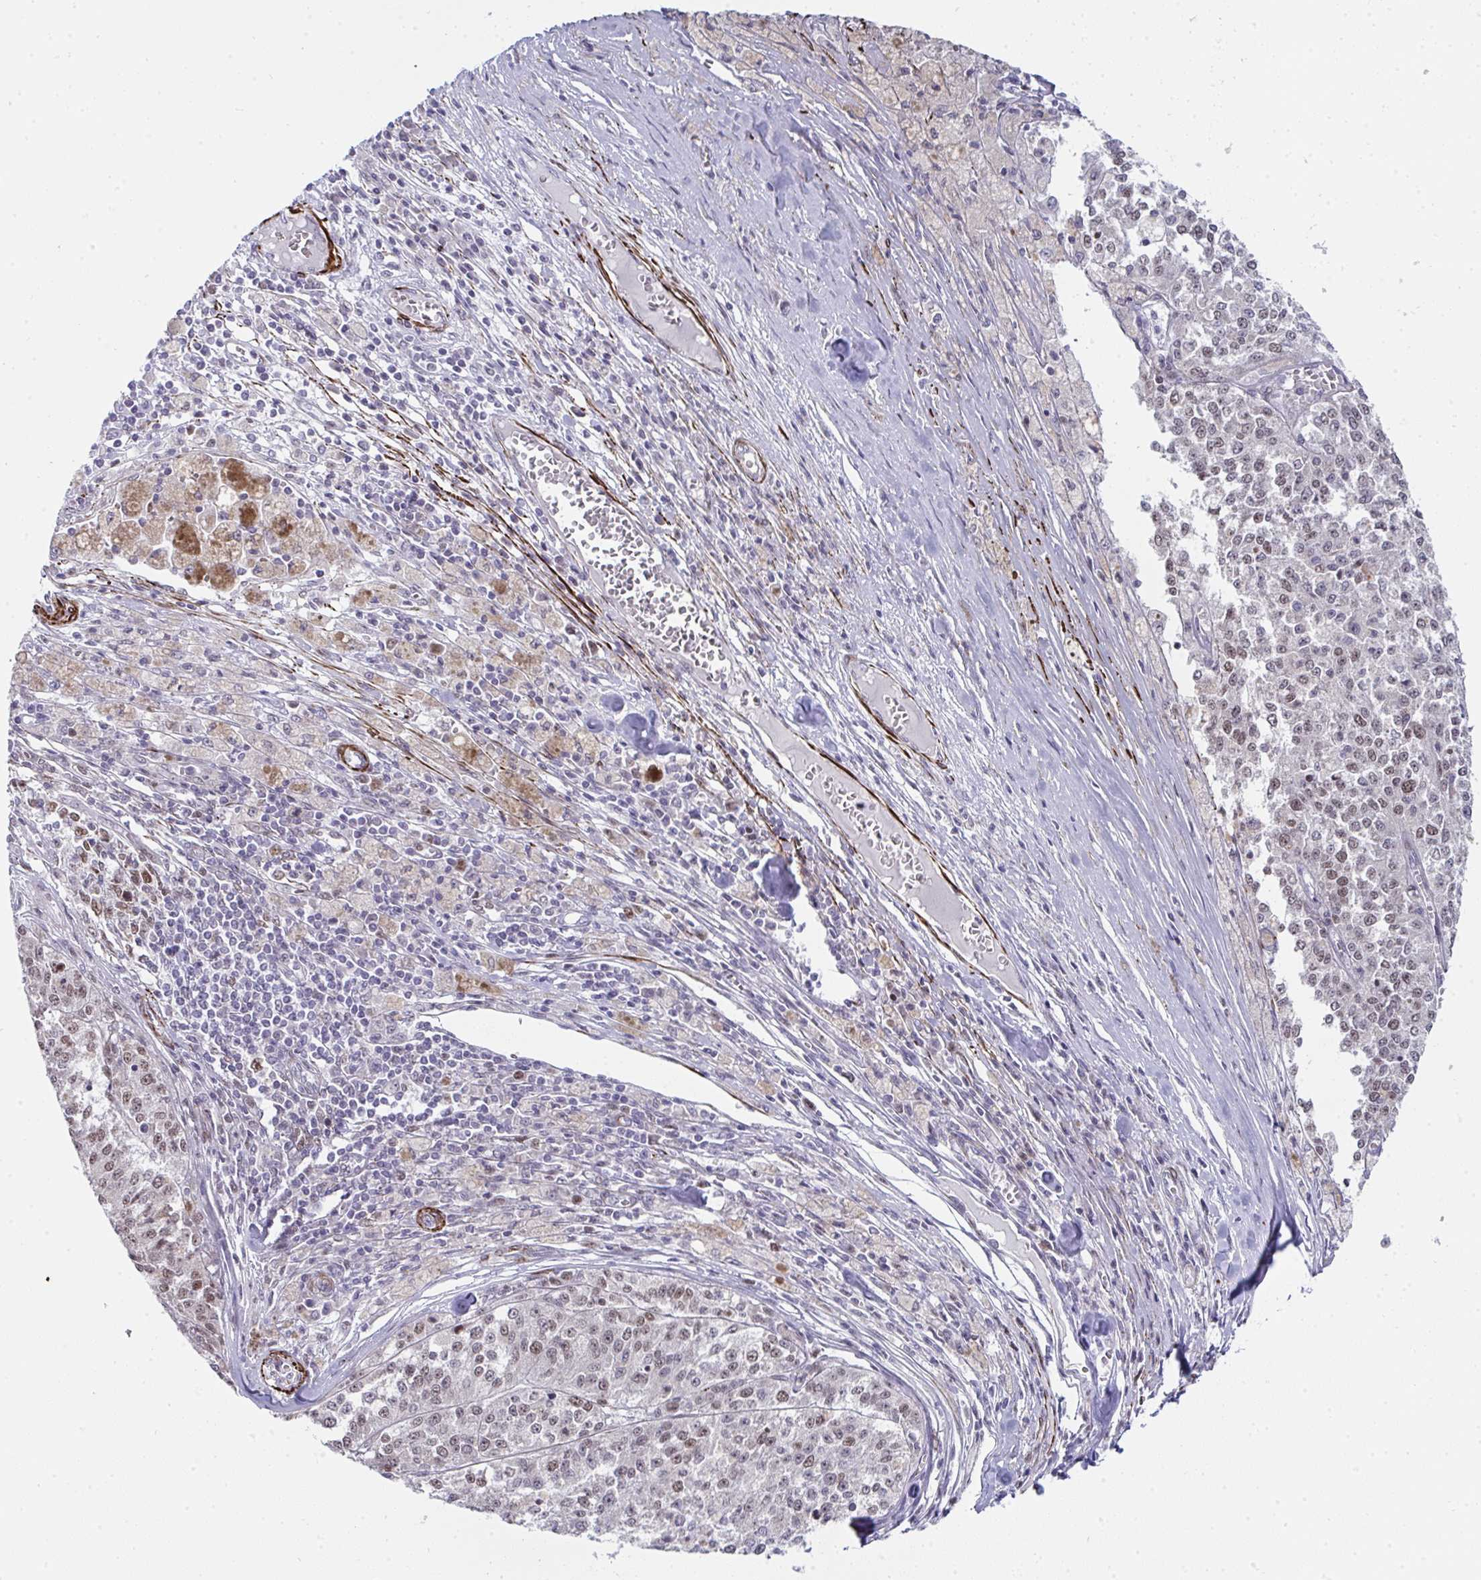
{"staining": {"intensity": "weak", "quantity": "<25%", "location": "nuclear"}, "tissue": "melanoma", "cell_type": "Tumor cells", "image_type": "cancer", "snomed": [{"axis": "morphology", "description": "Malignant melanoma, Metastatic site"}, {"axis": "topography", "description": "Lymph node"}], "caption": "Histopathology image shows no significant protein staining in tumor cells of malignant melanoma (metastatic site). The staining was performed using DAB (3,3'-diaminobenzidine) to visualize the protein expression in brown, while the nuclei were stained in blue with hematoxylin (Magnification: 20x).", "gene": "GINS2", "patient": {"sex": "female", "age": 64}}